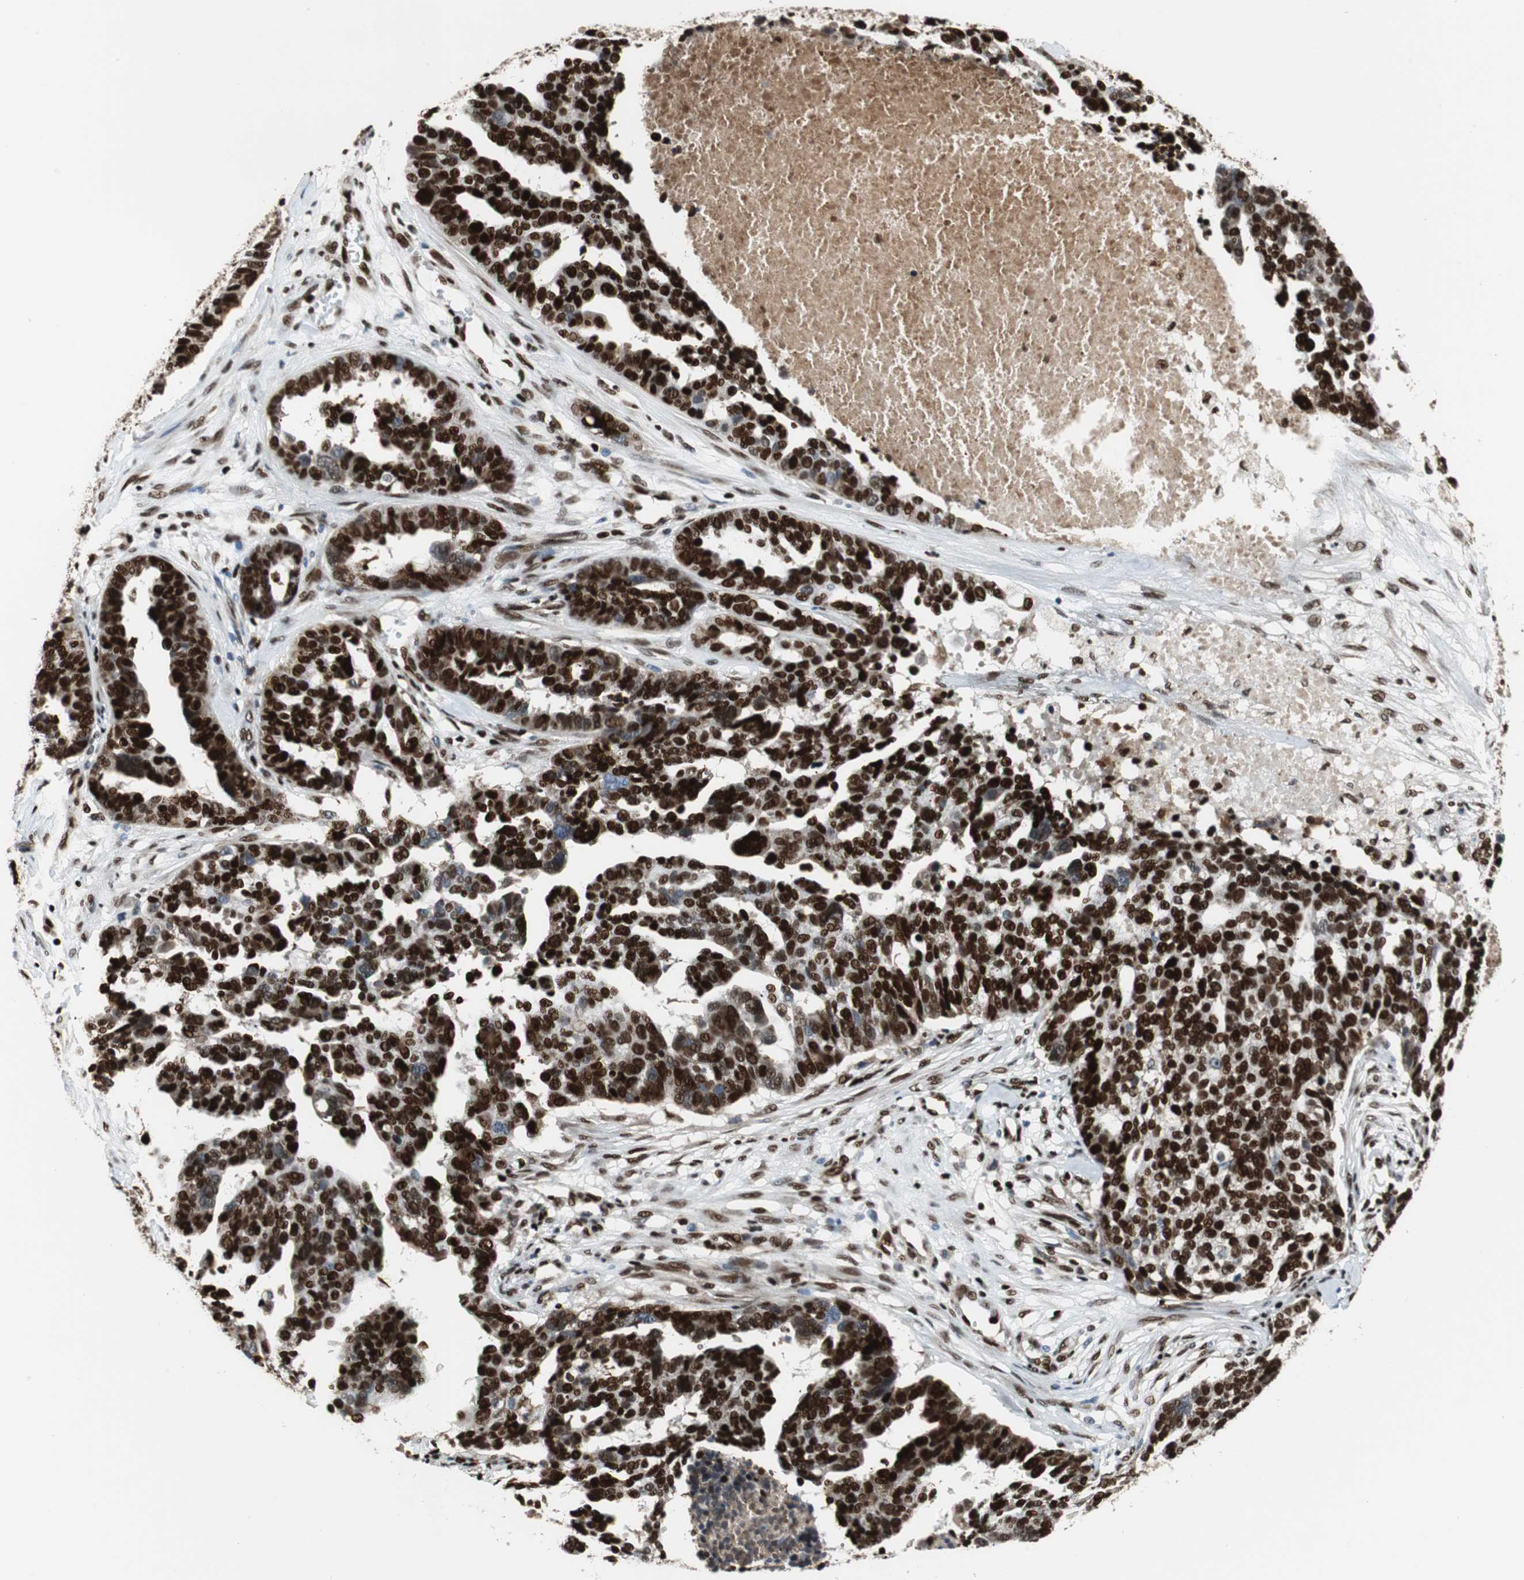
{"staining": {"intensity": "strong", "quantity": ">75%", "location": "nuclear"}, "tissue": "ovarian cancer", "cell_type": "Tumor cells", "image_type": "cancer", "snomed": [{"axis": "morphology", "description": "Cystadenocarcinoma, serous, NOS"}, {"axis": "topography", "description": "Ovary"}], "caption": "IHC (DAB) staining of ovarian cancer shows strong nuclear protein expression in about >75% of tumor cells.", "gene": "HDAC1", "patient": {"sex": "female", "age": 59}}